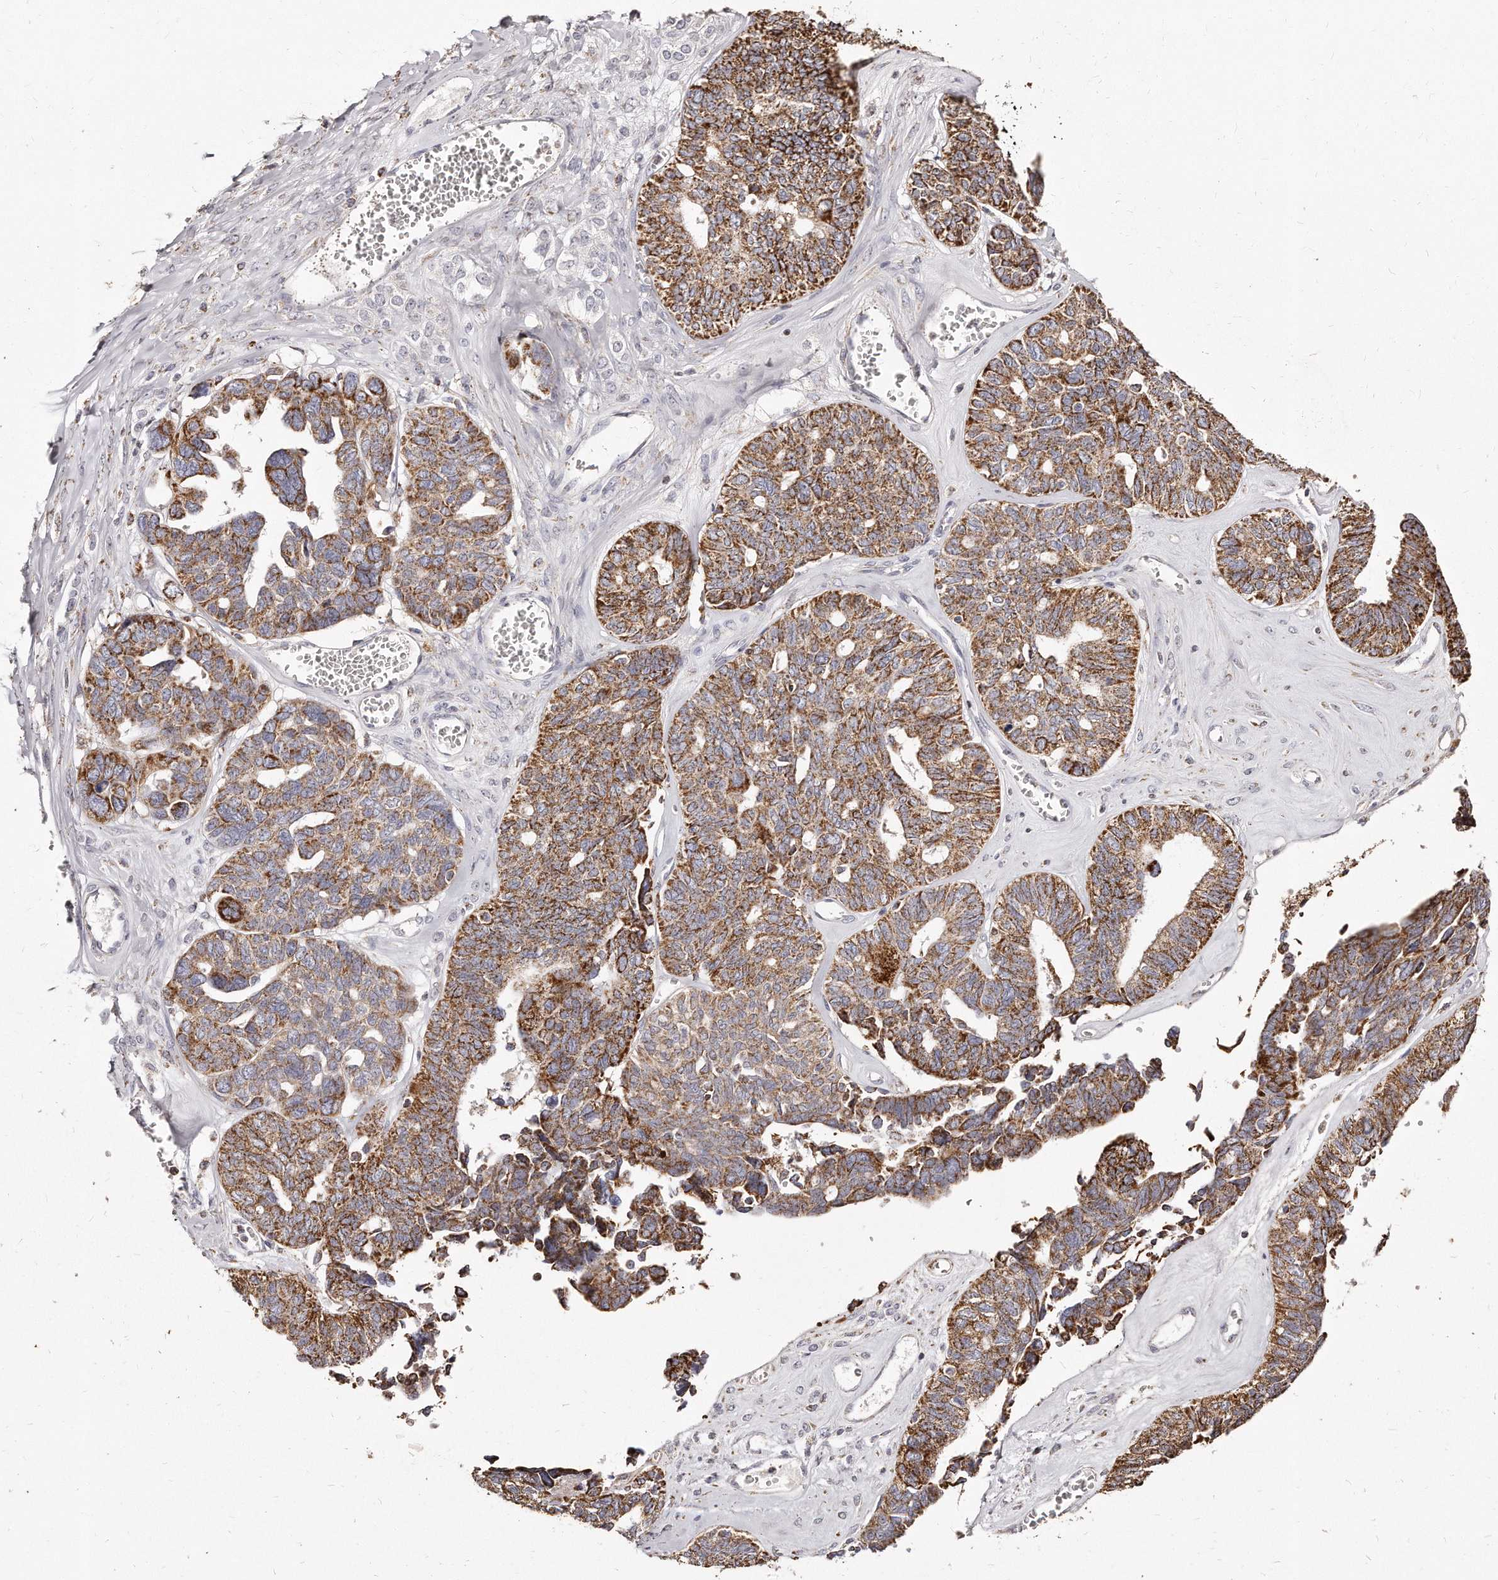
{"staining": {"intensity": "strong", "quantity": ">75%", "location": "cytoplasmic/membranous"}, "tissue": "ovarian cancer", "cell_type": "Tumor cells", "image_type": "cancer", "snomed": [{"axis": "morphology", "description": "Cystadenocarcinoma, serous, NOS"}, {"axis": "topography", "description": "Ovary"}], "caption": "A brown stain highlights strong cytoplasmic/membranous expression of a protein in human ovarian serous cystadenocarcinoma tumor cells.", "gene": "RTKN", "patient": {"sex": "female", "age": 79}}